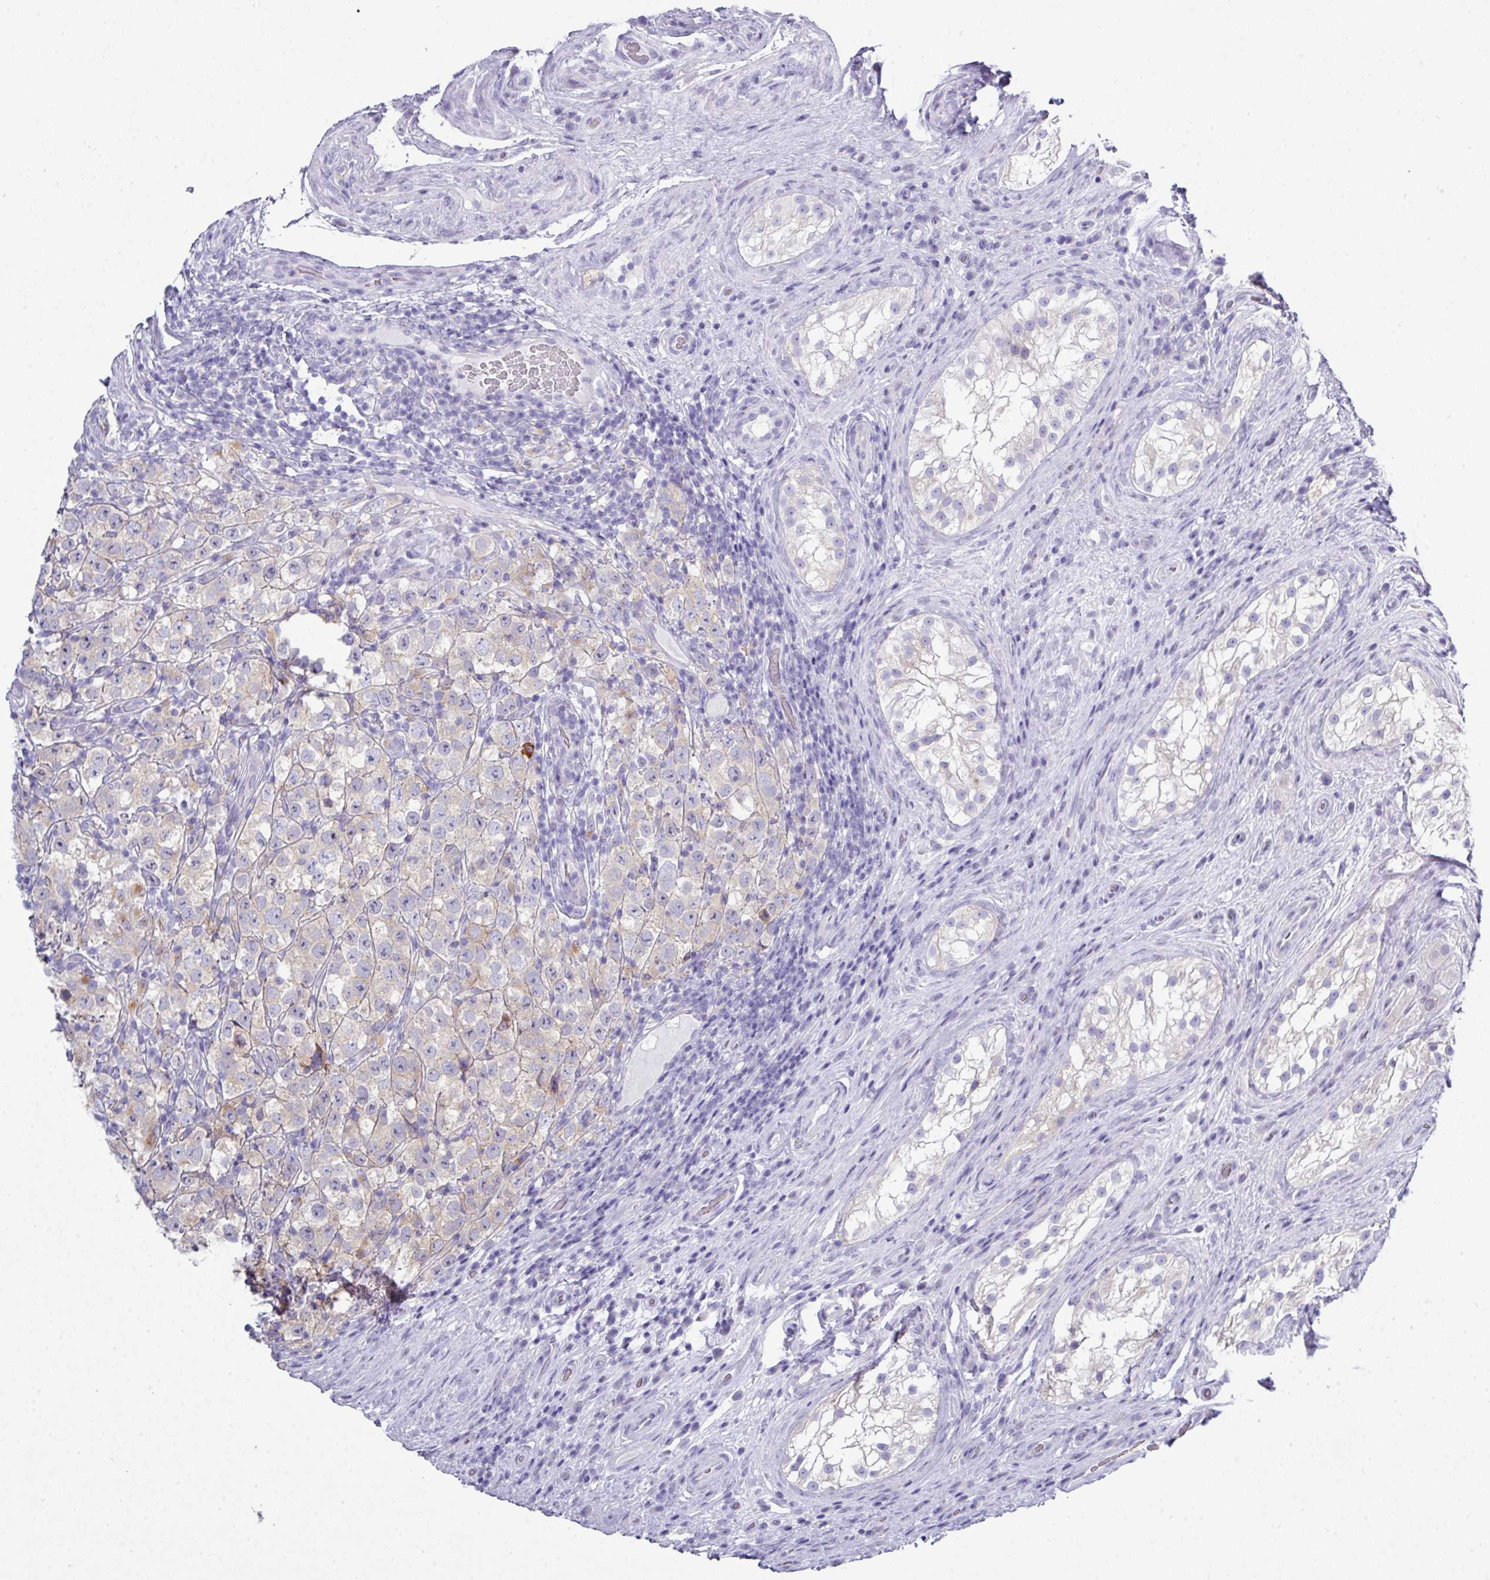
{"staining": {"intensity": "negative", "quantity": "none", "location": "none"}, "tissue": "testis cancer", "cell_type": "Tumor cells", "image_type": "cancer", "snomed": [{"axis": "morphology", "description": "Seminoma, NOS"}, {"axis": "morphology", "description": "Carcinoma, Embryonal, NOS"}, {"axis": "topography", "description": "Testis"}], "caption": "Testis seminoma was stained to show a protein in brown. There is no significant expression in tumor cells. Brightfield microscopy of IHC stained with DAB (3,3'-diaminobenzidine) (brown) and hematoxylin (blue), captured at high magnification.", "gene": "ABCC5", "patient": {"sex": "male", "age": 41}}